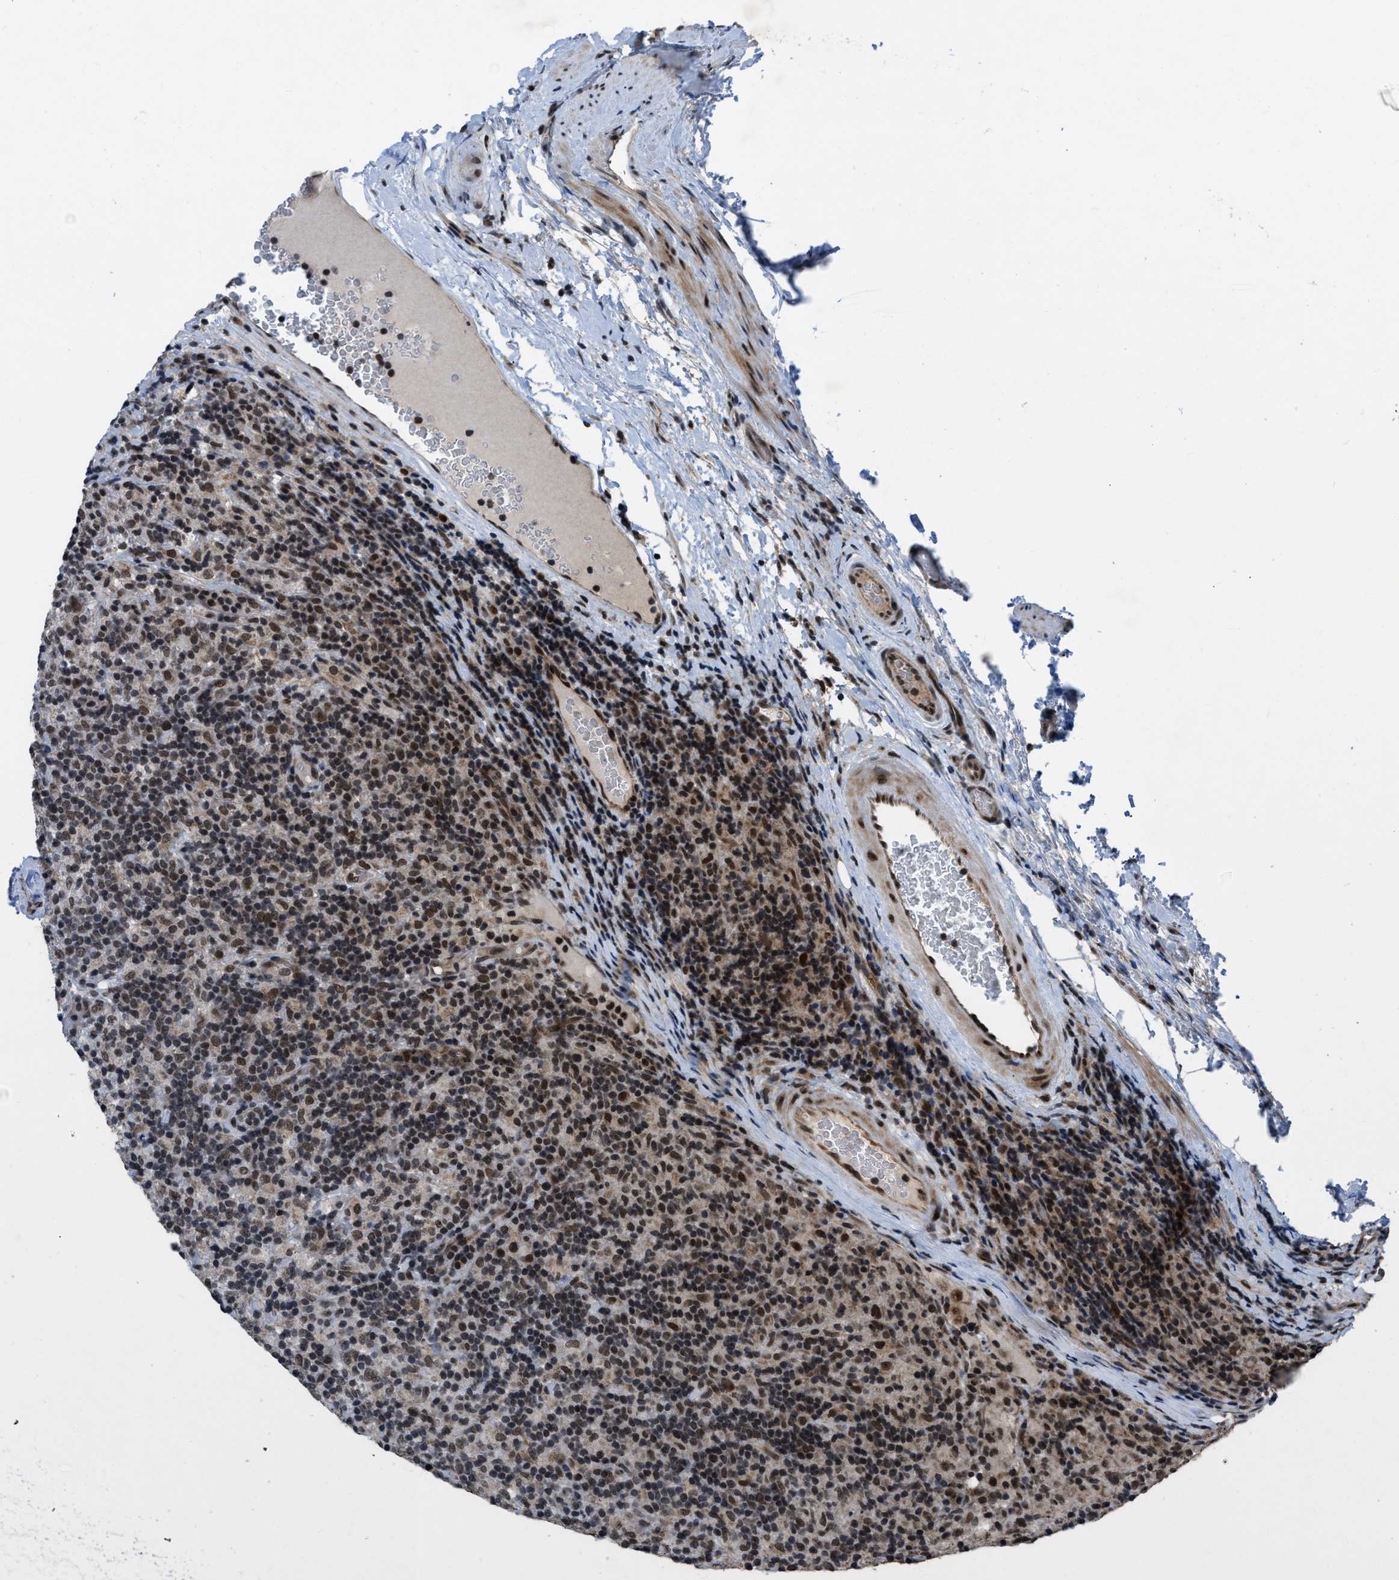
{"staining": {"intensity": "moderate", "quantity": ">75%", "location": "nuclear"}, "tissue": "lymphoma", "cell_type": "Tumor cells", "image_type": "cancer", "snomed": [{"axis": "morphology", "description": "Hodgkin's disease, NOS"}, {"axis": "topography", "description": "Lymph node"}], "caption": "Protein expression analysis of human lymphoma reveals moderate nuclear expression in approximately >75% of tumor cells.", "gene": "ZNHIT1", "patient": {"sex": "male", "age": 70}}